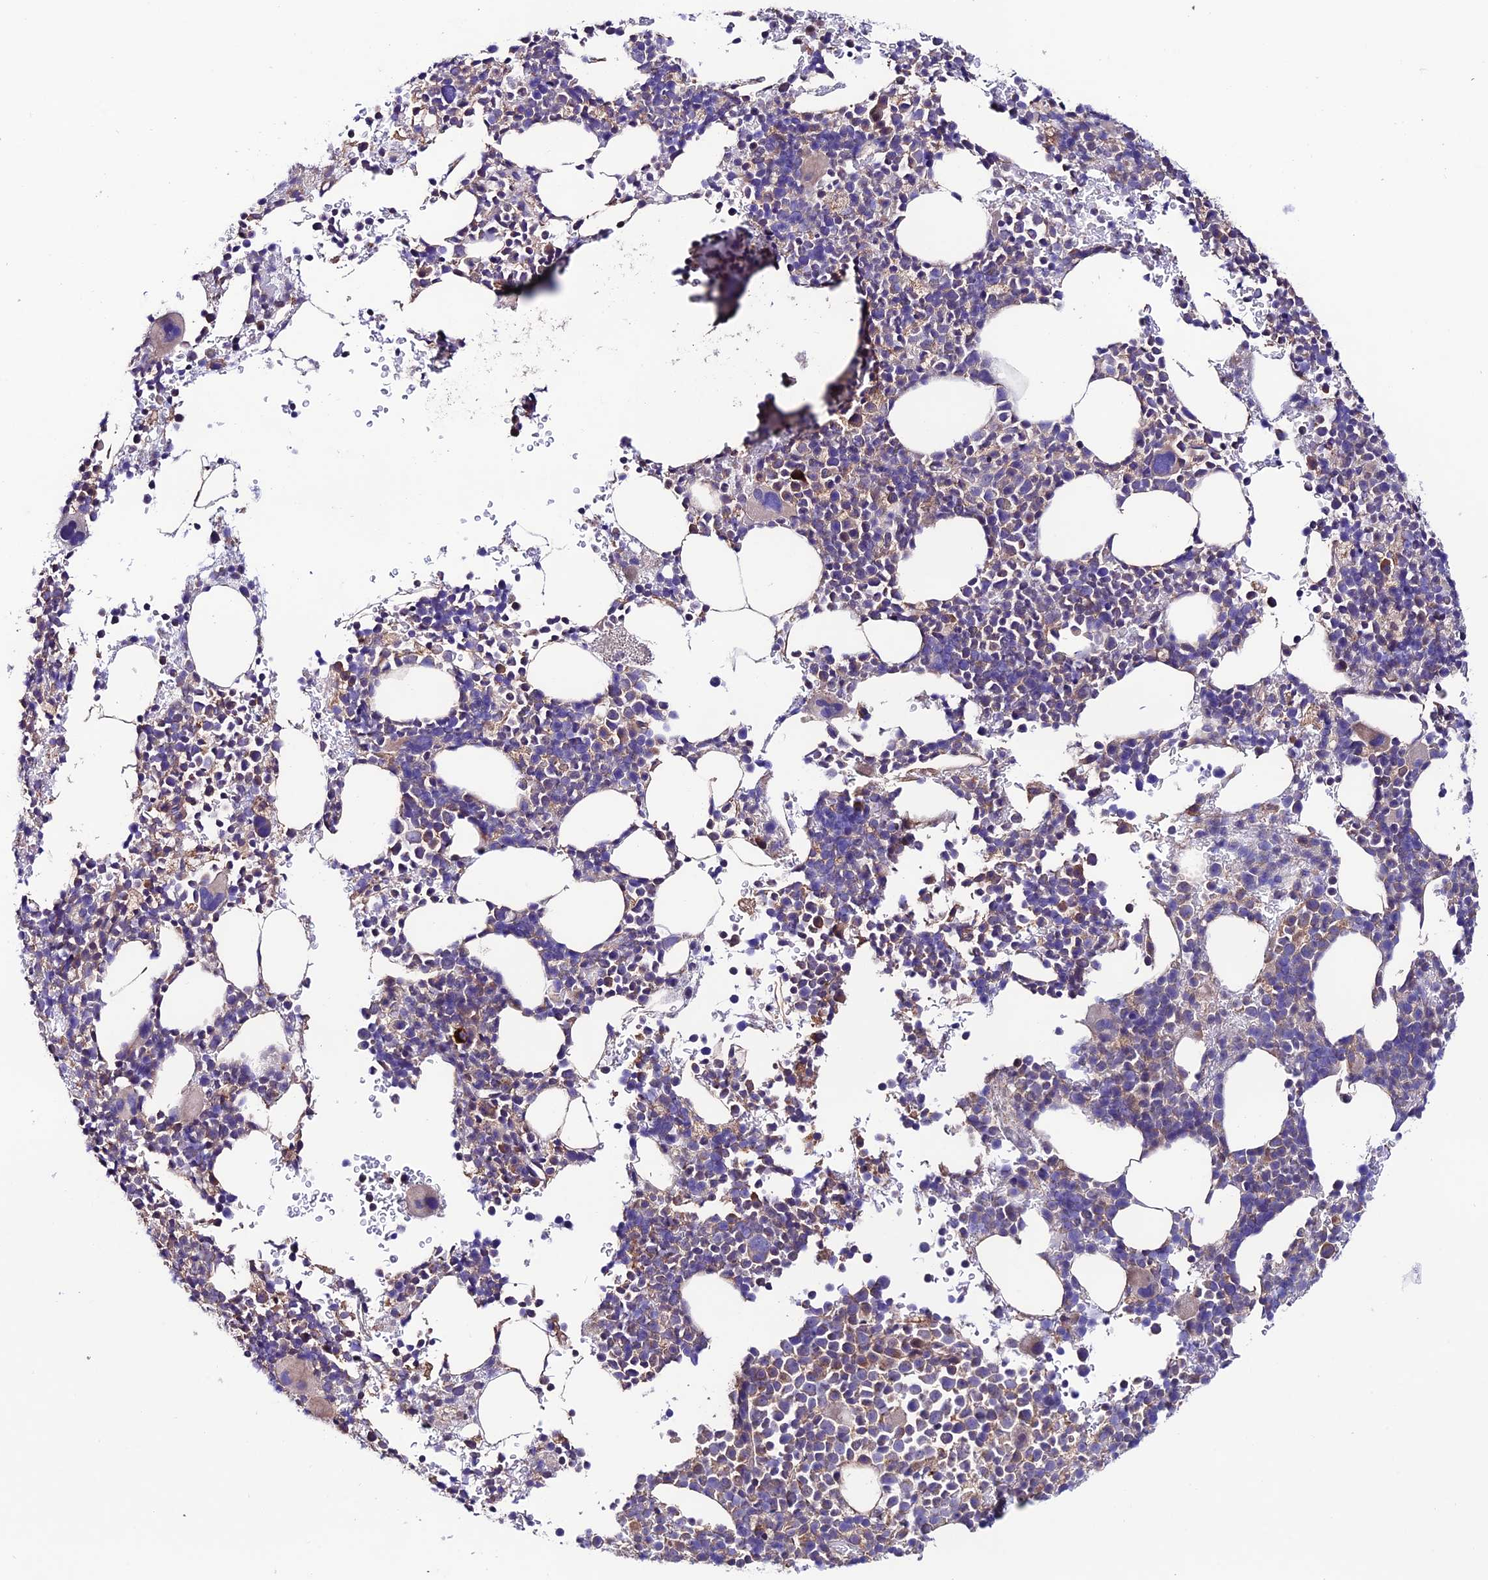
{"staining": {"intensity": "weak", "quantity": "<25%", "location": "cytoplasmic/membranous"}, "tissue": "bone marrow", "cell_type": "Hematopoietic cells", "image_type": "normal", "snomed": [{"axis": "morphology", "description": "Normal tissue, NOS"}, {"axis": "topography", "description": "Bone marrow"}], "caption": "IHC of benign bone marrow shows no positivity in hematopoietic cells. (DAB immunohistochemistry (IHC) with hematoxylin counter stain).", "gene": "BRME1", "patient": {"sex": "female", "age": 82}}